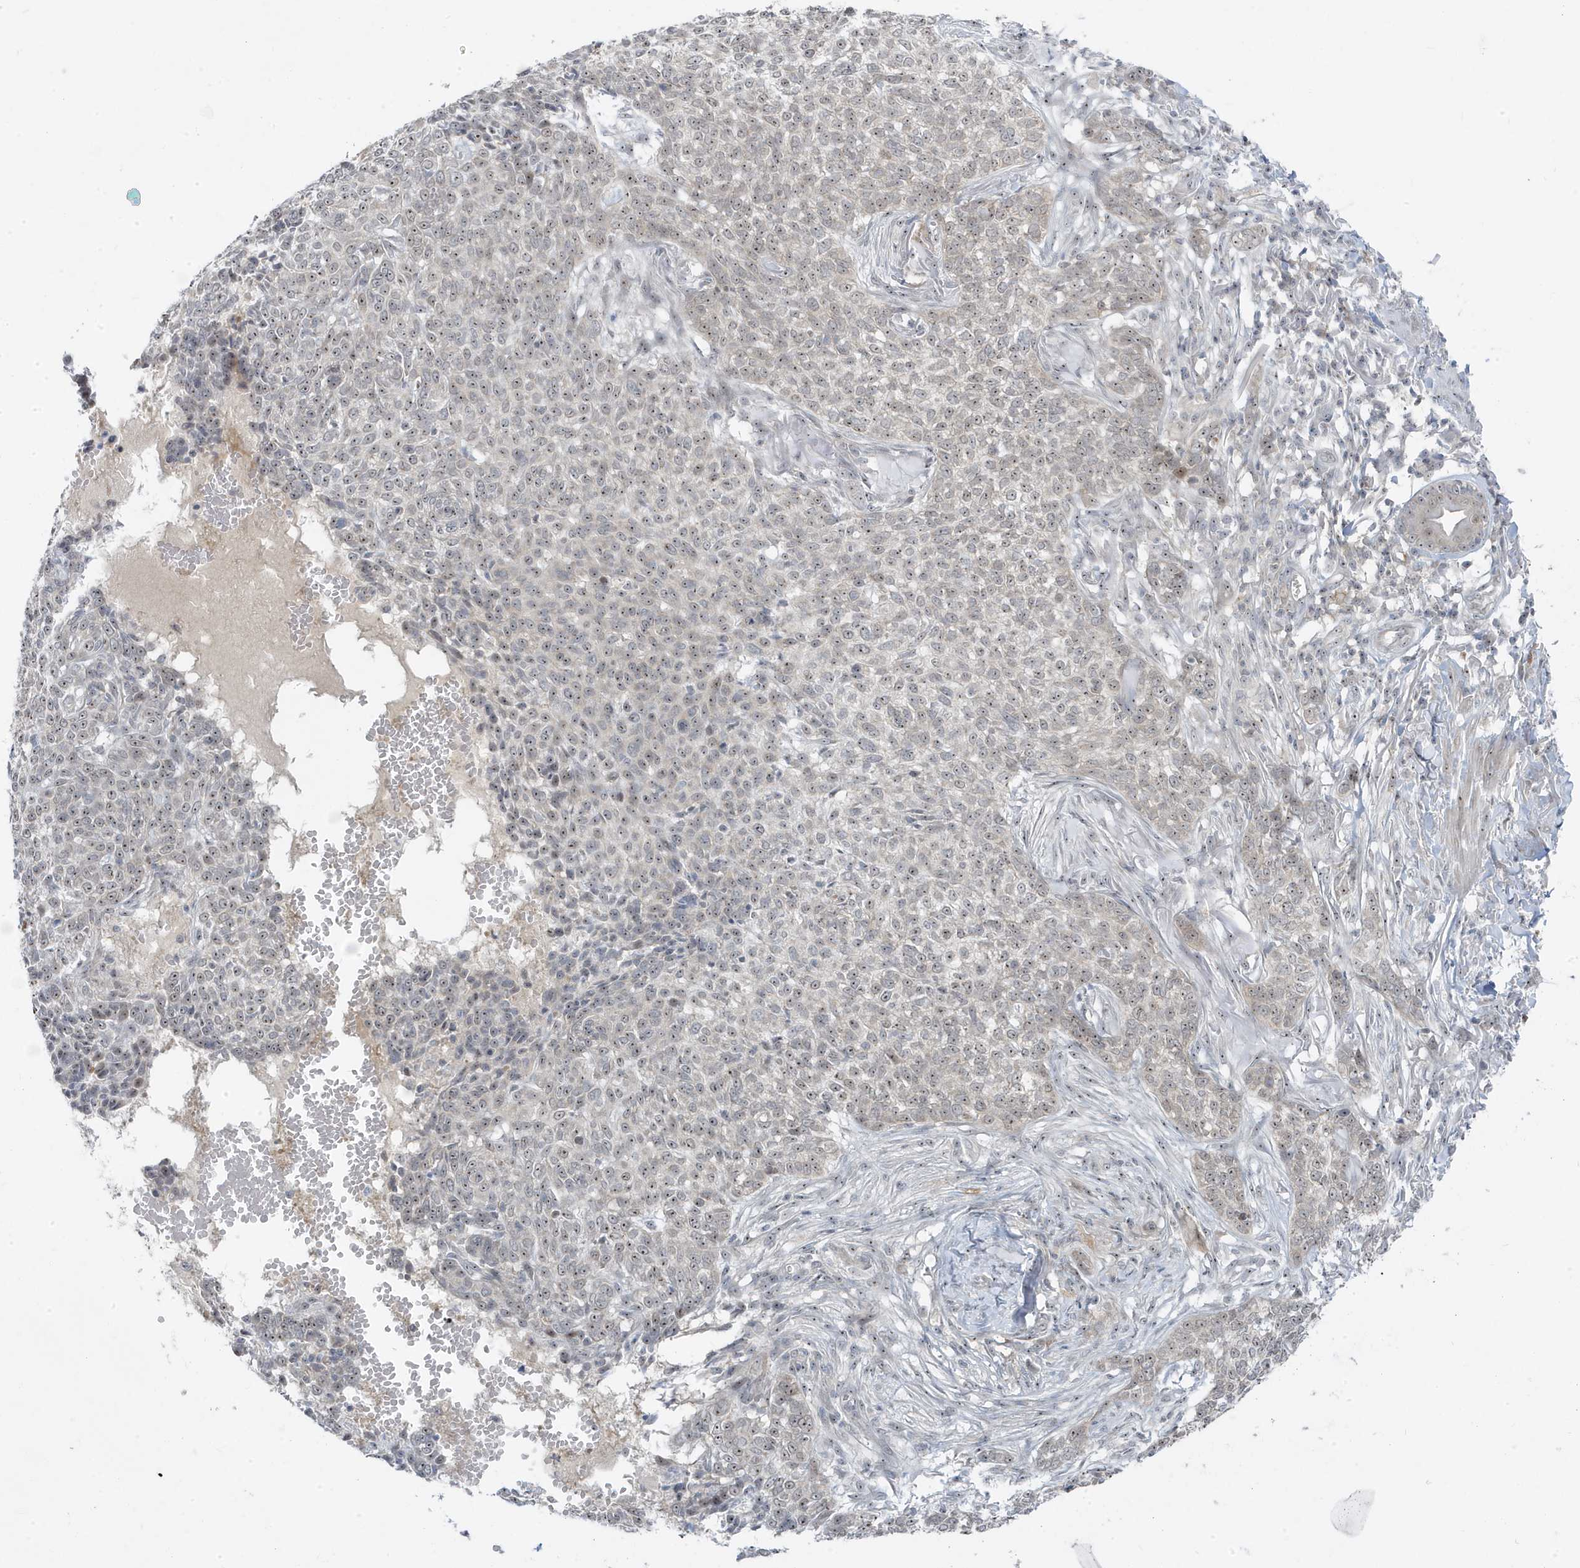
{"staining": {"intensity": "weak", "quantity": ">75%", "location": "nuclear"}, "tissue": "skin cancer", "cell_type": "Tumor cells", "image_type": "cancer", "snomed": [{"axis": "morphology", "description": "Basal cell carcinoma"}, {"axis": "topography", "description": "Skin"}], "caption": "A high-resolution micrograph shows immunohistochemistry (IHC) staining of skin cancer, which shows weak nuclear expression in approximately >75% of tumor cells.", "gene": "TSEN15", "patient": {"sex": "male", "age": 85}}